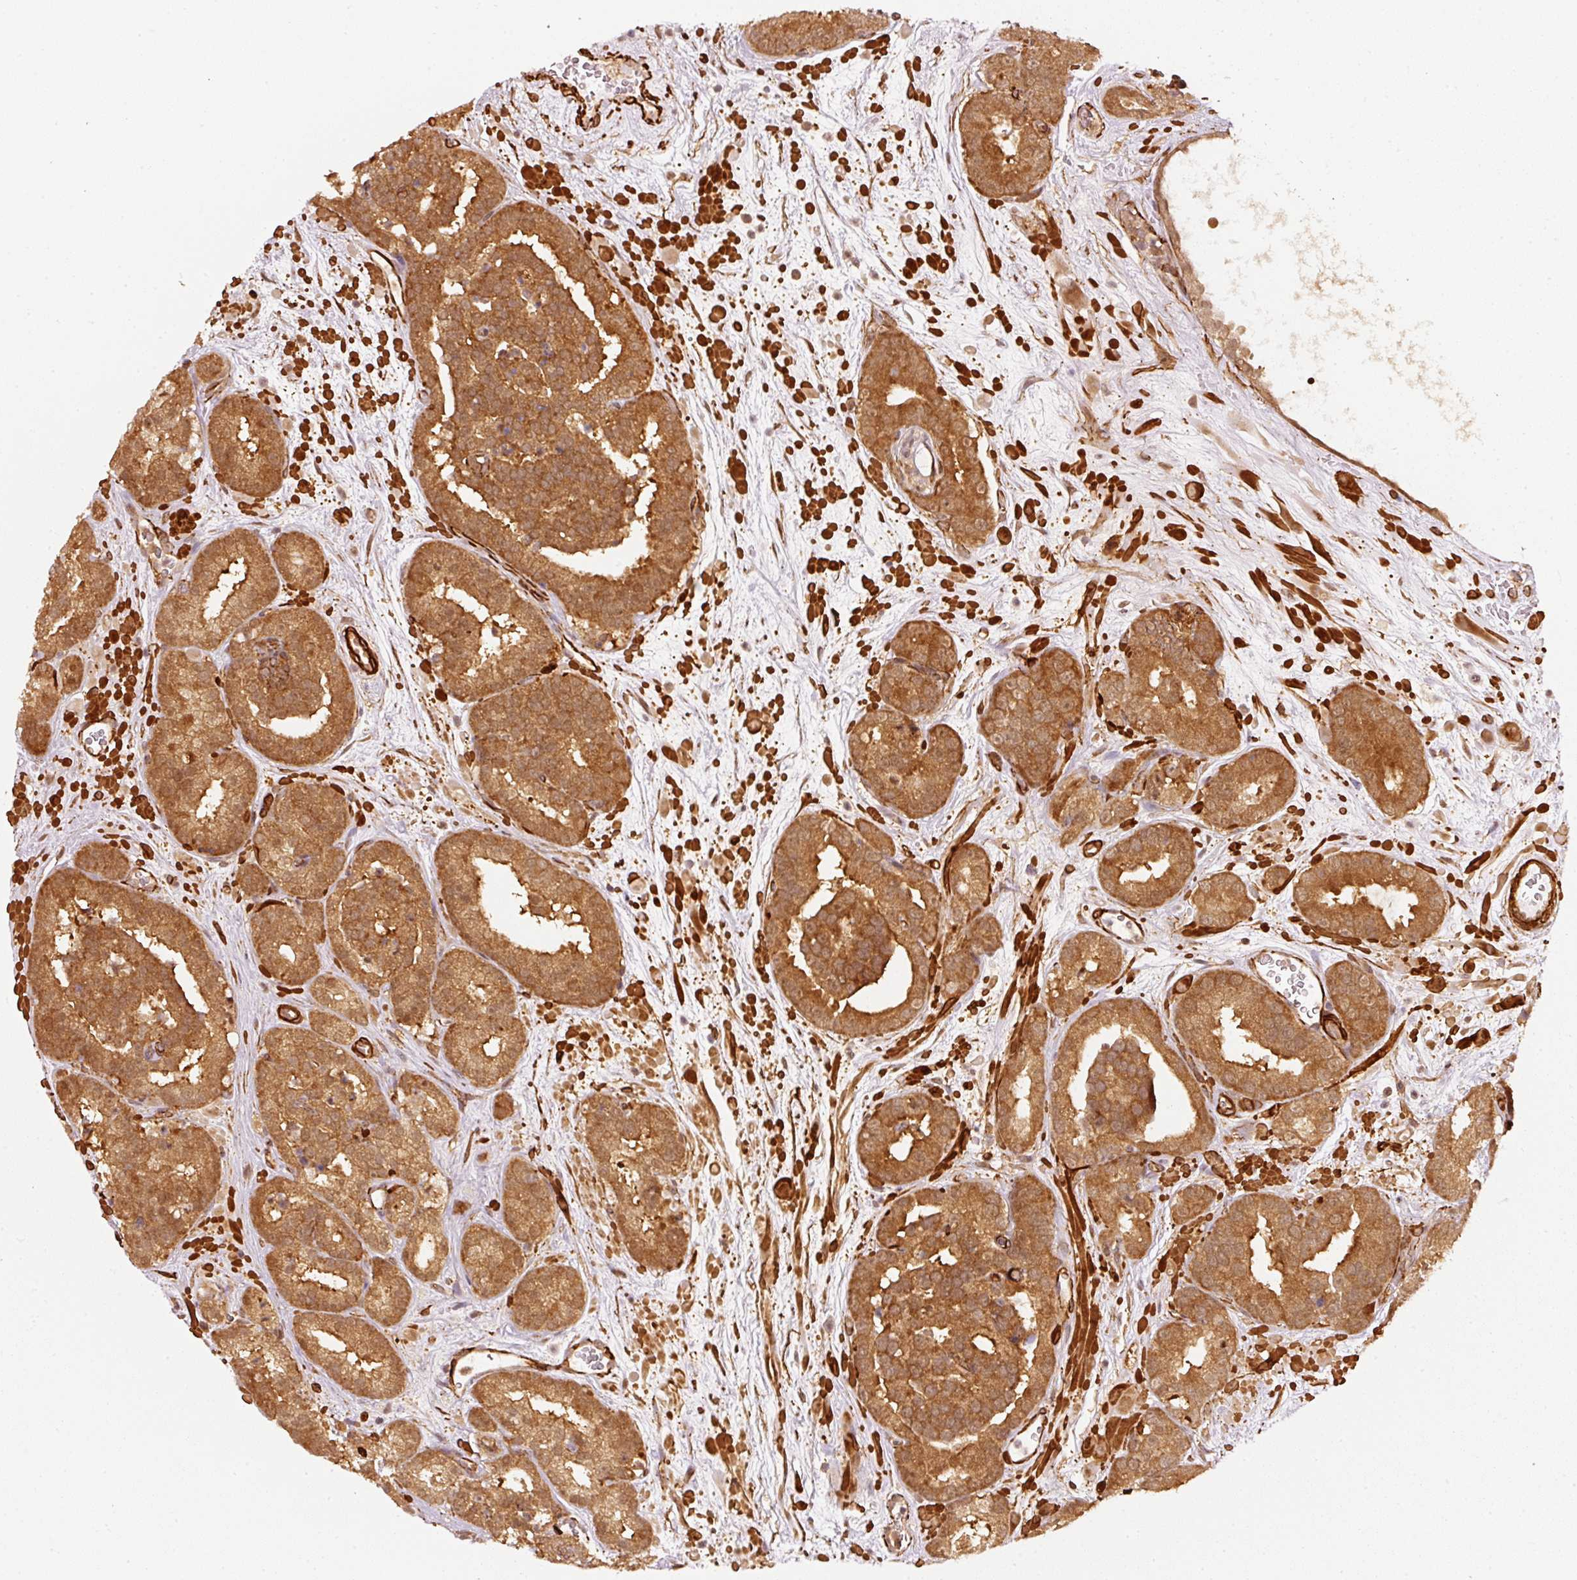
{"staining": {"intensity": "moderate", "quantity": ">75%", "location": "cytoplasmic/membranous,nuclear"}, "tissue": "prostate cancer", "cell_type": "Tumor cells", "image_type": "cancer", "snomed": [{"axis": "morphology", "description": "Adenocarcinoma, High grade"}, {"axis": "topography", "description": "Prostate"}], "caption": "Protein expression analysis of prostate adenocarcinoma (high-grade) reveals moderate cytoplasmic/membranous and nuclear staining in about >75% of tumor cells.", "gene": "PSMD1", "patient": {"sex": "male", "age": 66}}